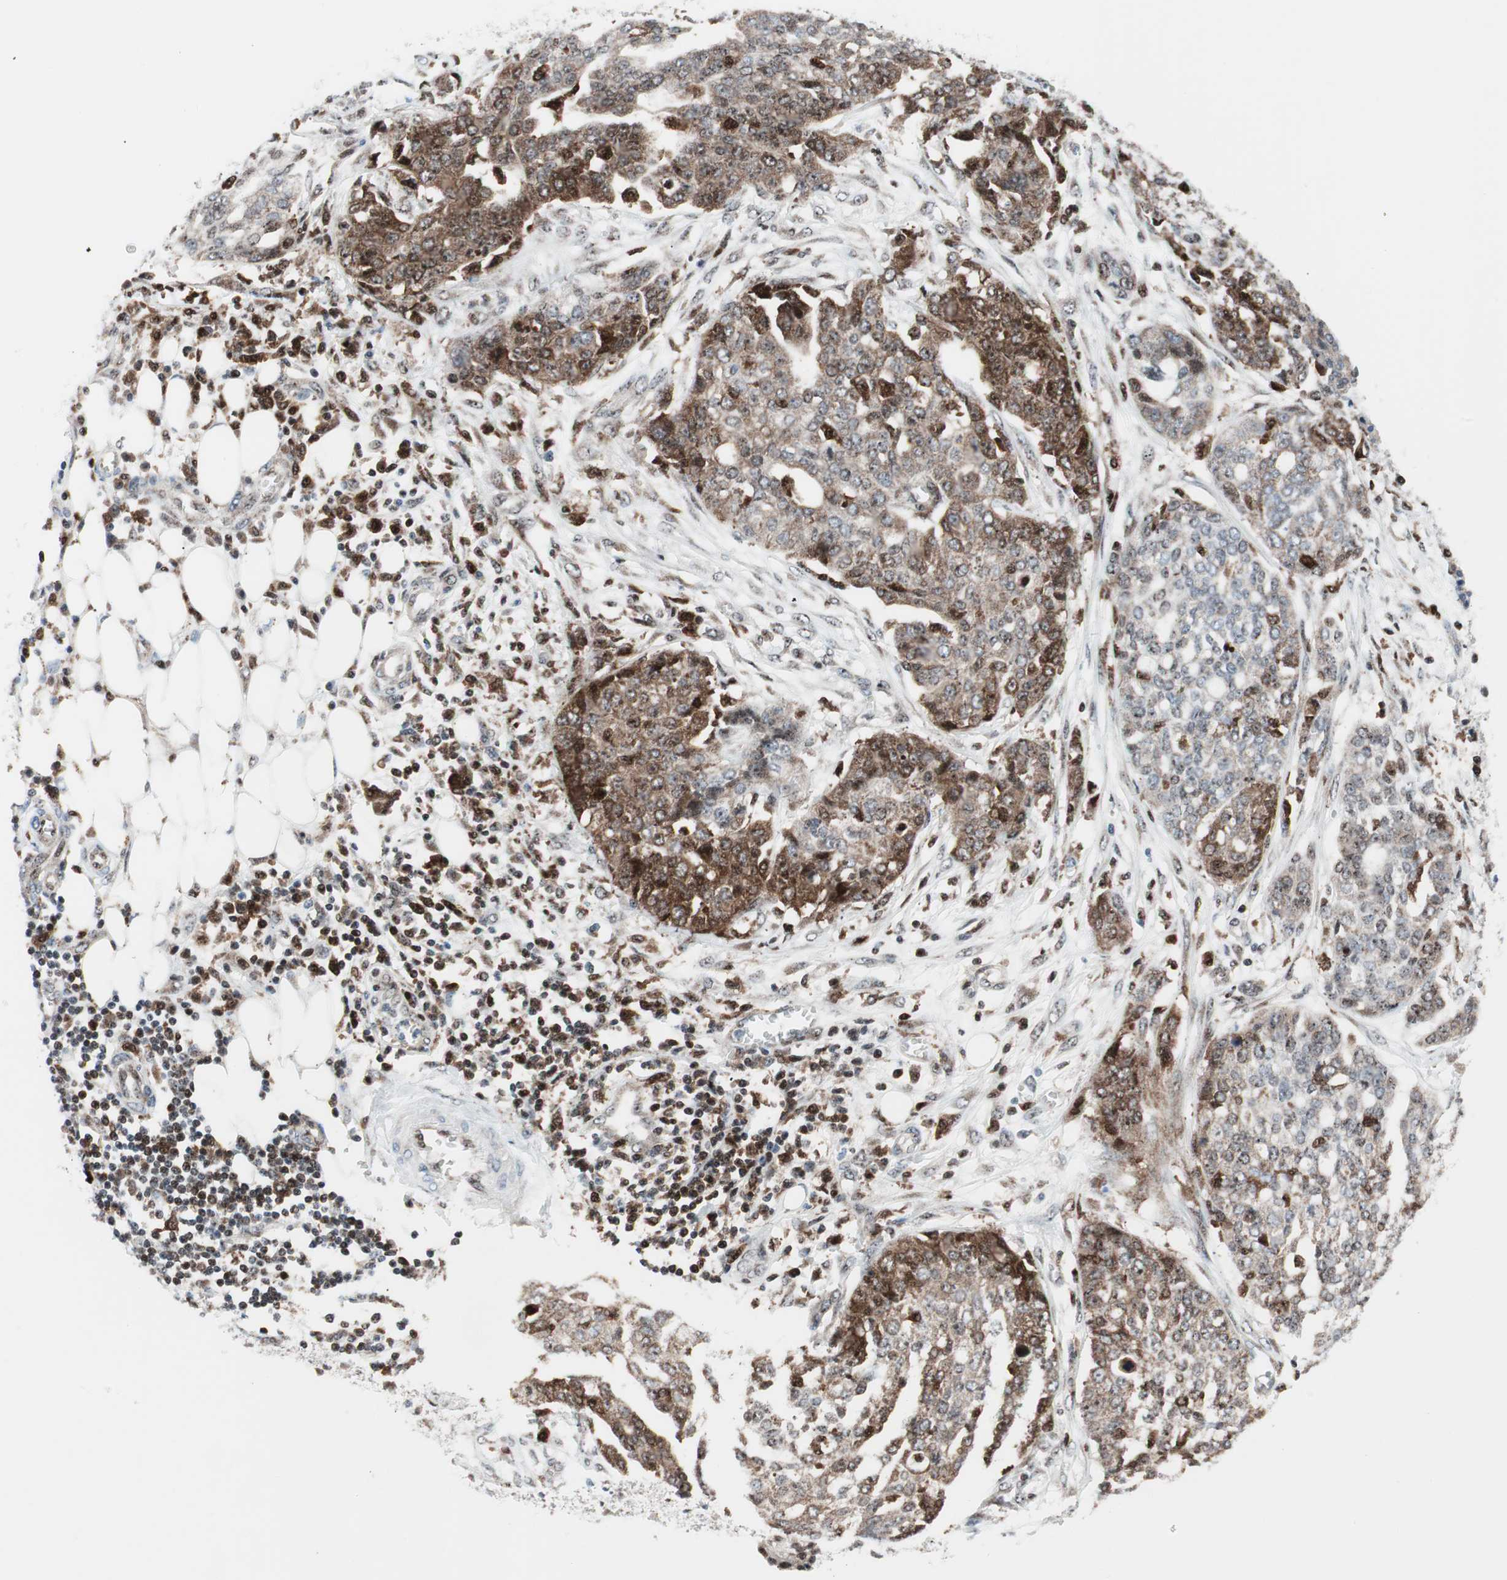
{"staining": {"intensity": "moderate", "quantity": ">75%", "location": "cytoplasmic/membranous,nuclear"}, "tissue": "ovarian cancer", "cell_type": "Tumor cells", "image_type": "cancer", "snomed": [{"axis": "morphology", "description": "Cystadenocarcinoma, serous, NOS"}, {"axis": "topography", "description": "Soft tissue"}, {"axis": "topography", "description": "Ovary"}], "caption": "Immunohistochemical staining of human ovarian cancer (serous cystadenocarcinoma) shows moderate cytoplasmic/membranous and nuclear protein positivity in about >75% of tumor cells.", "gene": "RGS10", "patient": {"sex": "female", "age": 57}}